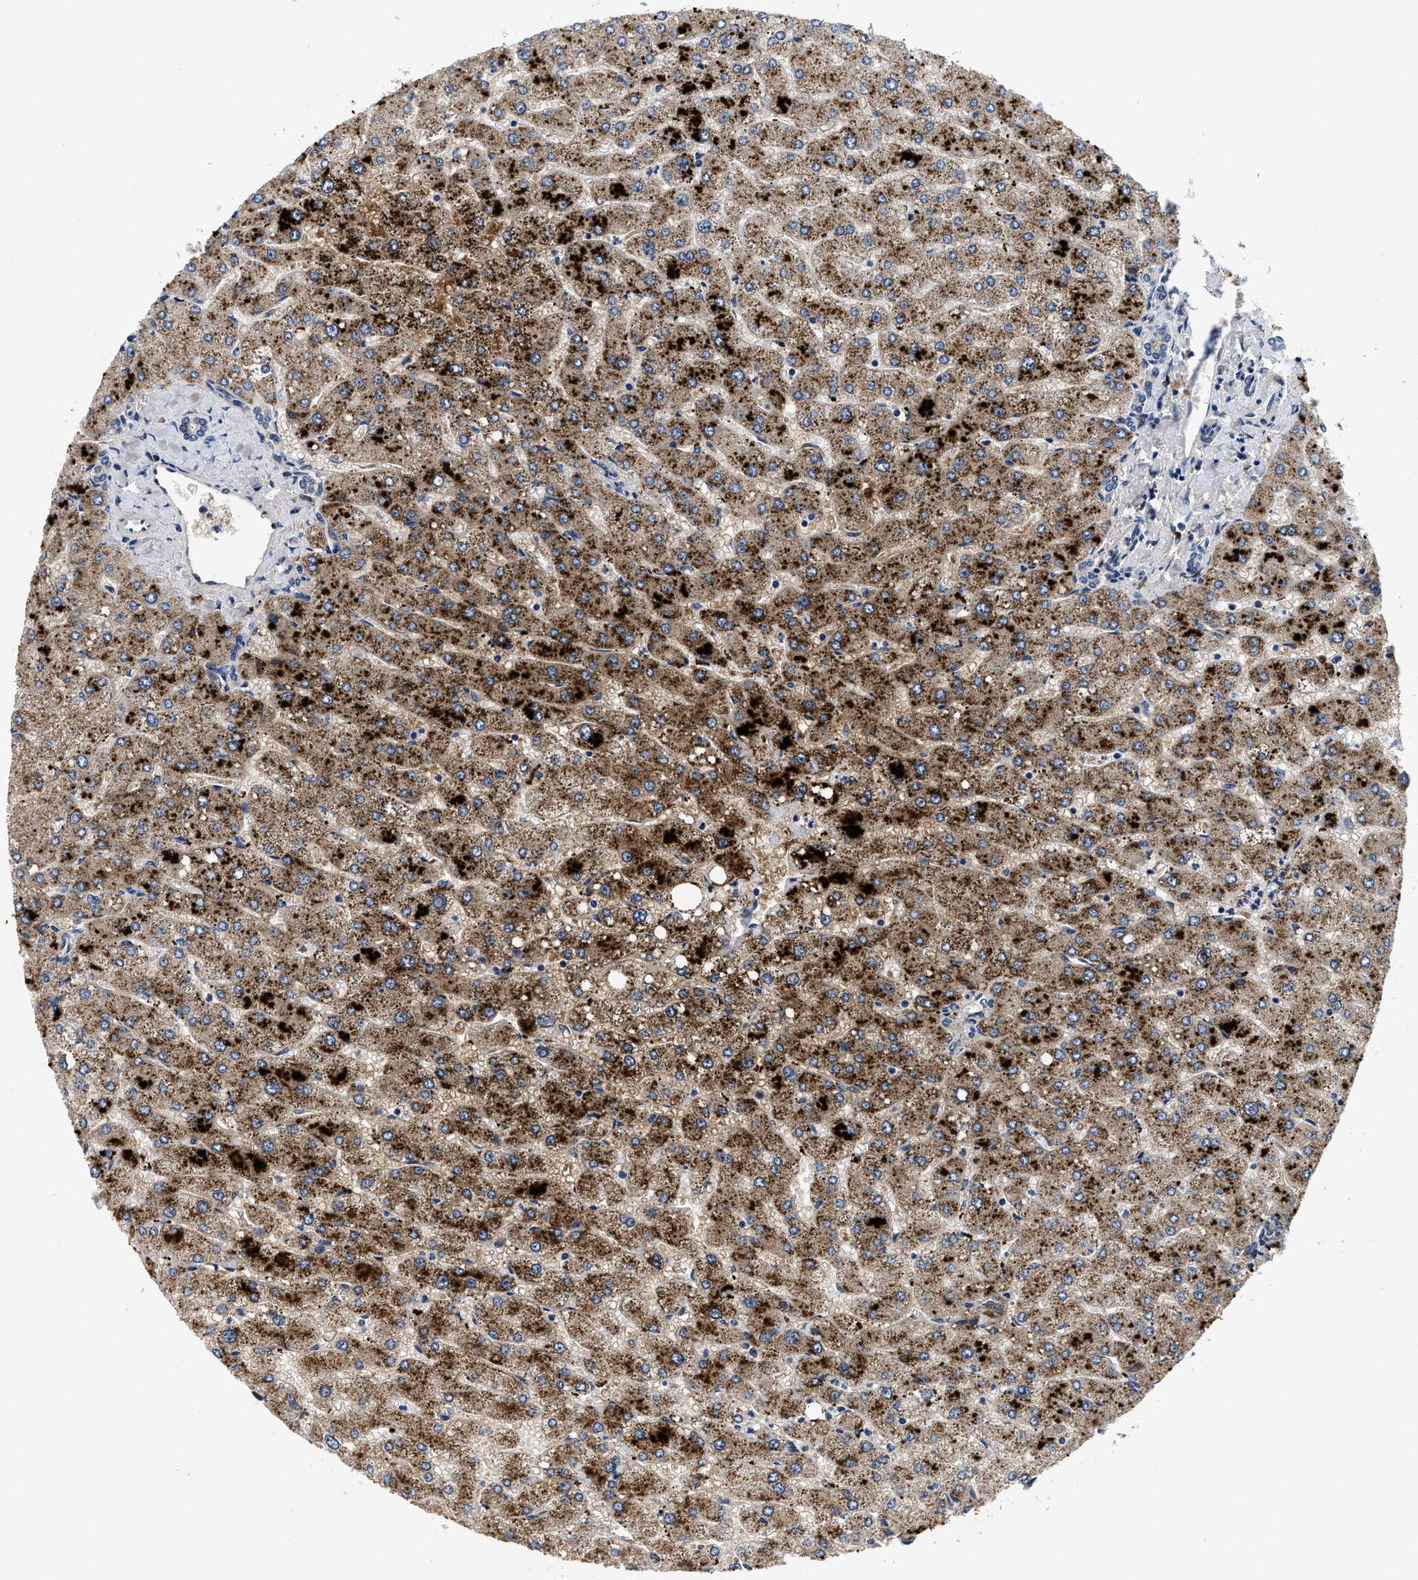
{"staining": {"intensity": "weak", "quantity": "25%-75%", "location": "cytoplasmic/membranous"}, "tissue": "liver", "cell_type": "Cholangiocytes", "image_type": "normal", "snomed": [{"axis": "morphology", "description": "Normal tissue, NOS"}, {"axis": "topography", "description": "Liver"}], "caption": "Immunohistochemistry image of benign liver: liver stained using immunohistochemistry (IHC) reveals low levels of weak protein expression localized specifically in the cytoplasmic/membranous of cholangiocytes, appearing as a cytoplasmic/membranous brown color.", "gene": "PDP1", "patient": {"sex": "male", "age": 55}}